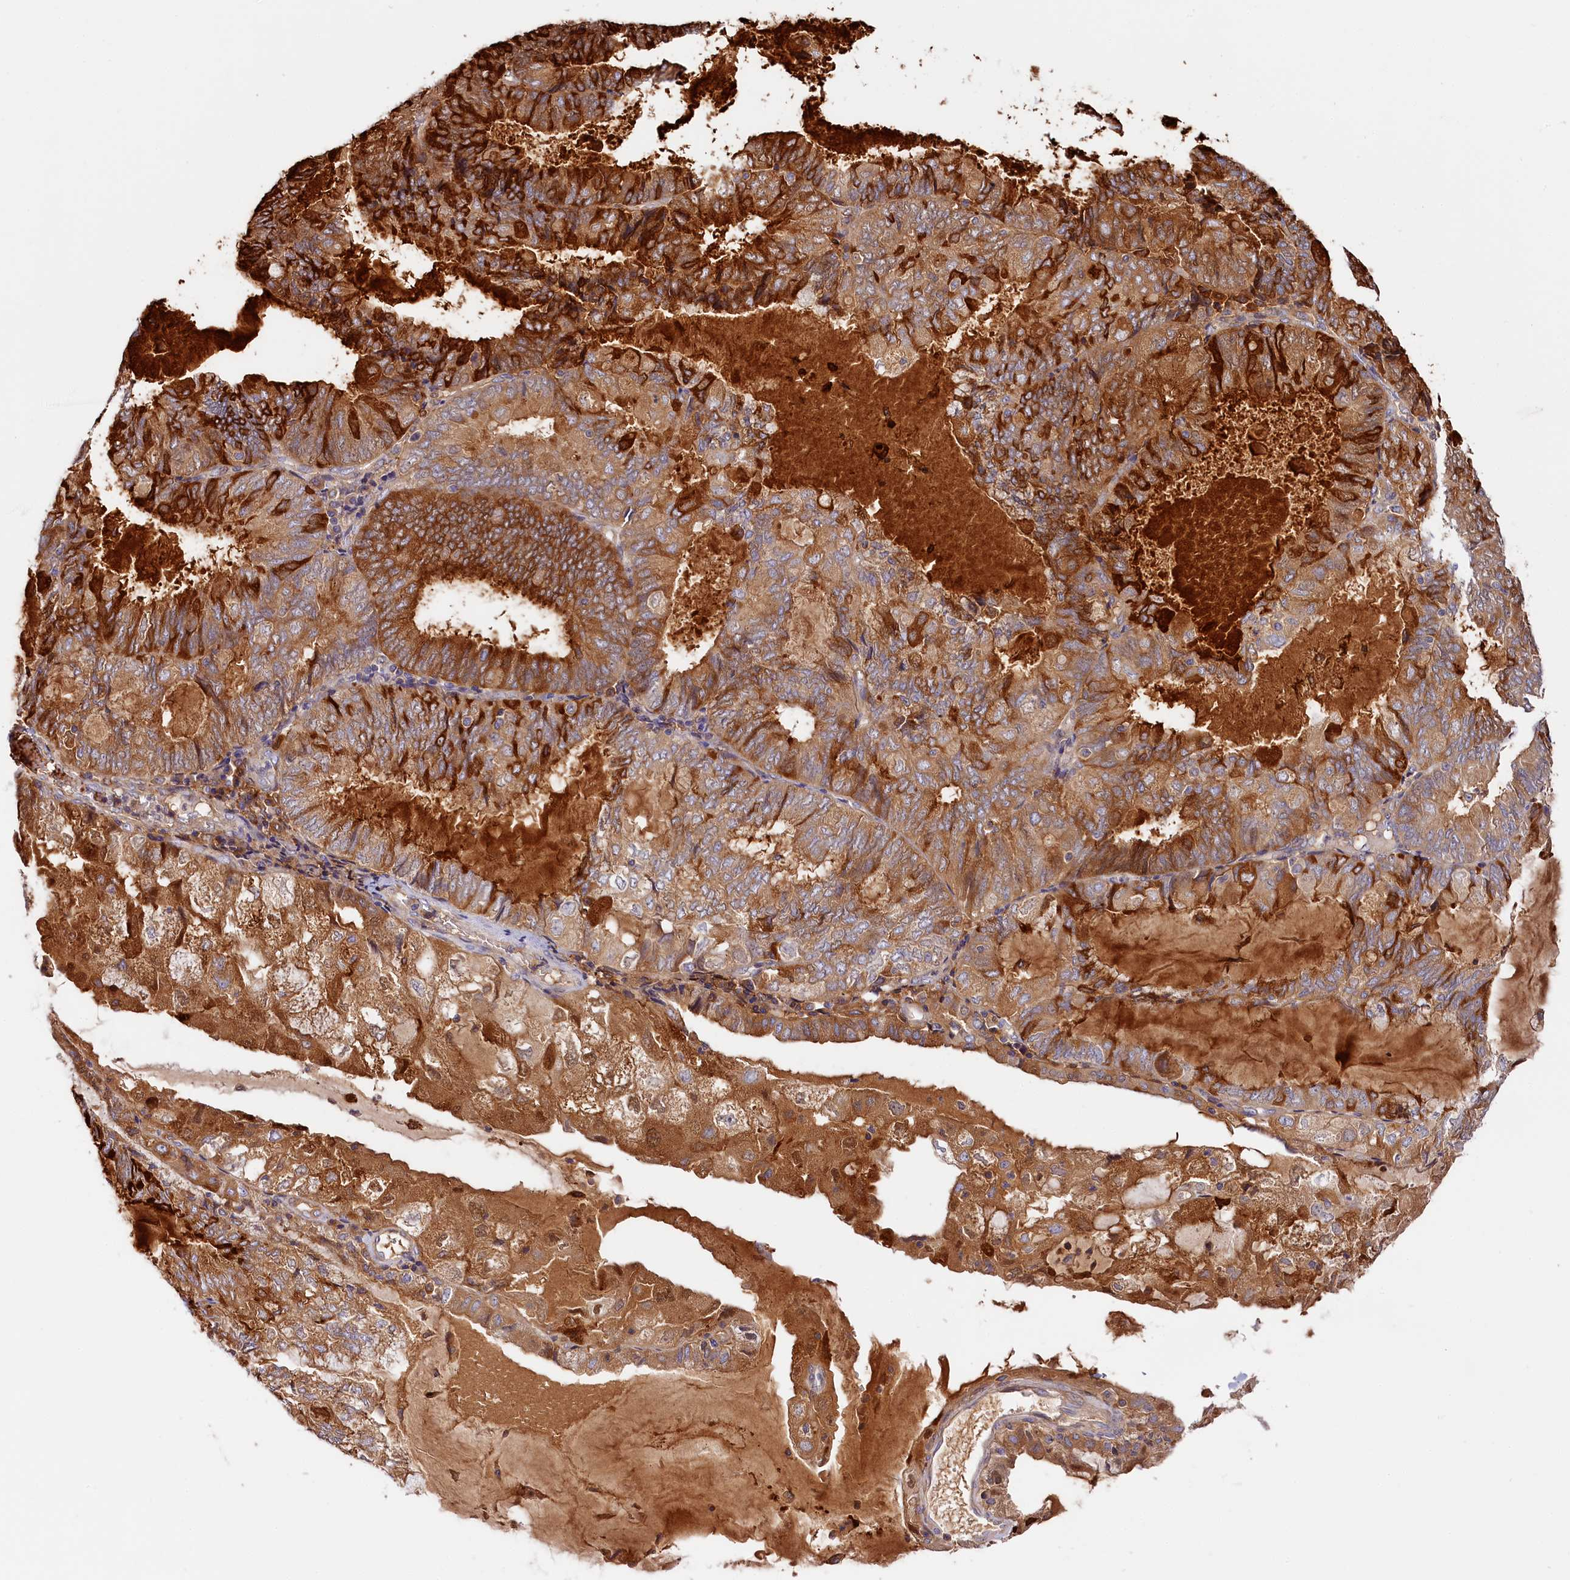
{"staining": {"intensity": "strong", "quantity": "25%-75%", "location": "cytoplasmic/membranous"}, "tissue": "endometrial cancer", "cell_type": "Tumor cells", "image_type": "cancer", "snomed": [{"axis": "morphology", "description": "Adenocarcinoma, NOS"}, {"axis": "topography", "description": "Endometrium"}], "caption": "Endometrial cancer (adenocarcinoma) tissue displays strong cytoplasmic/membranous staining in about 25%-75% of tumor cells", "gene": "KATNB1", "patient": {"sex": "female", "age": 81}}